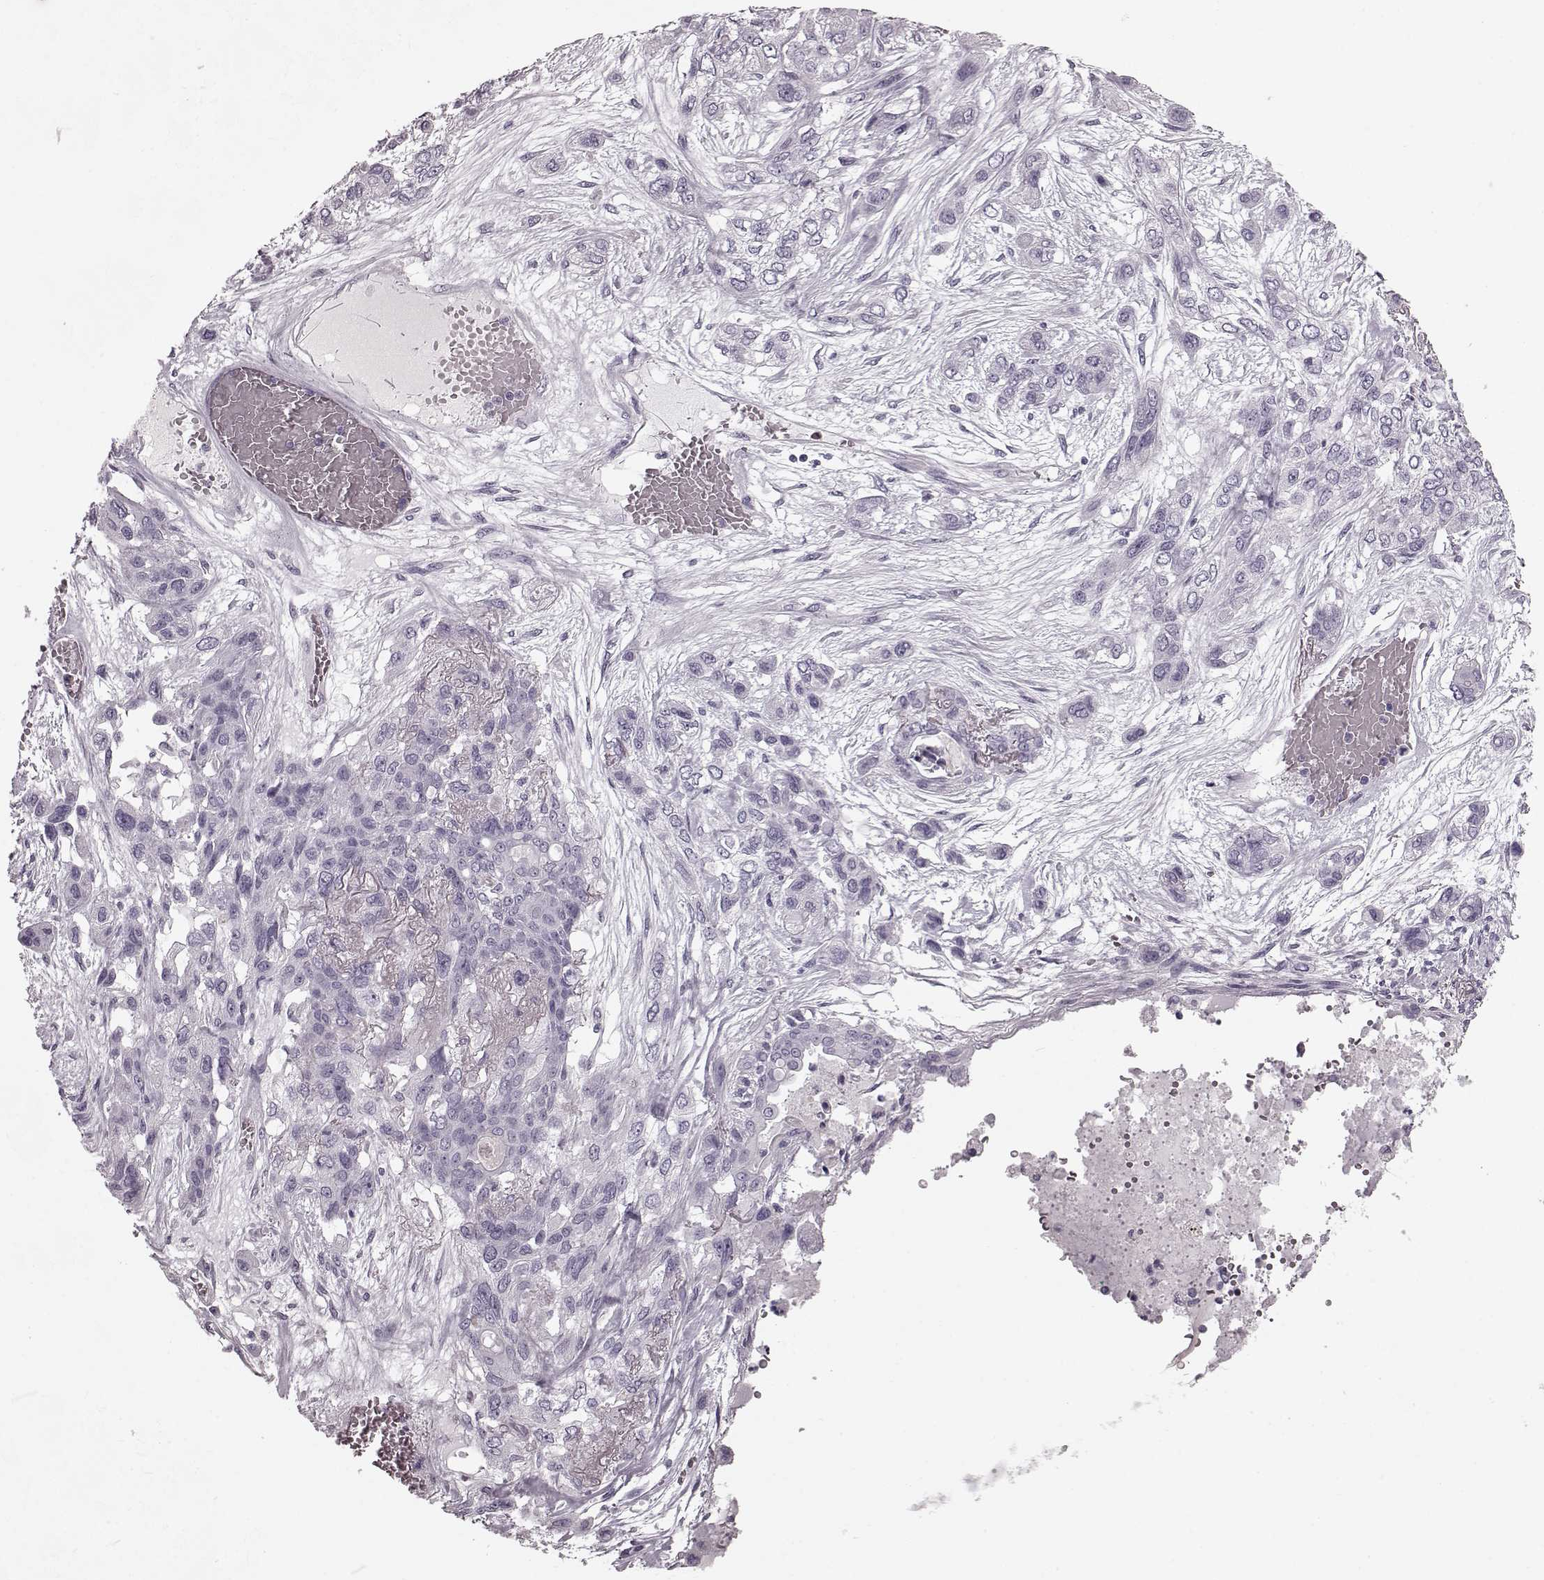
{"staining": {"intensity": "negative", "quantity": "none", "location": "none"}, "tissue": "lung cancer", "cell_type": "Tumor cells", "image_type": "cancer", "snomed": [{"axis": "morphology", "description": "Squamous cell carcinoma, NOS"}, {"axis": "topography", "description": "Lung"}], "caption": "DAB immunohistochemical staining of human lung squamous cell carcinoma shows no significant staining in tumor cells. (Stains: DAB (3,3'-diaminobenzidine) IHC with hematoxylin counter stain, Microscopy: brightfield microscopy at high magnification).", "gene": "CST7", "patient": {"sex": "female", "age": 70}}